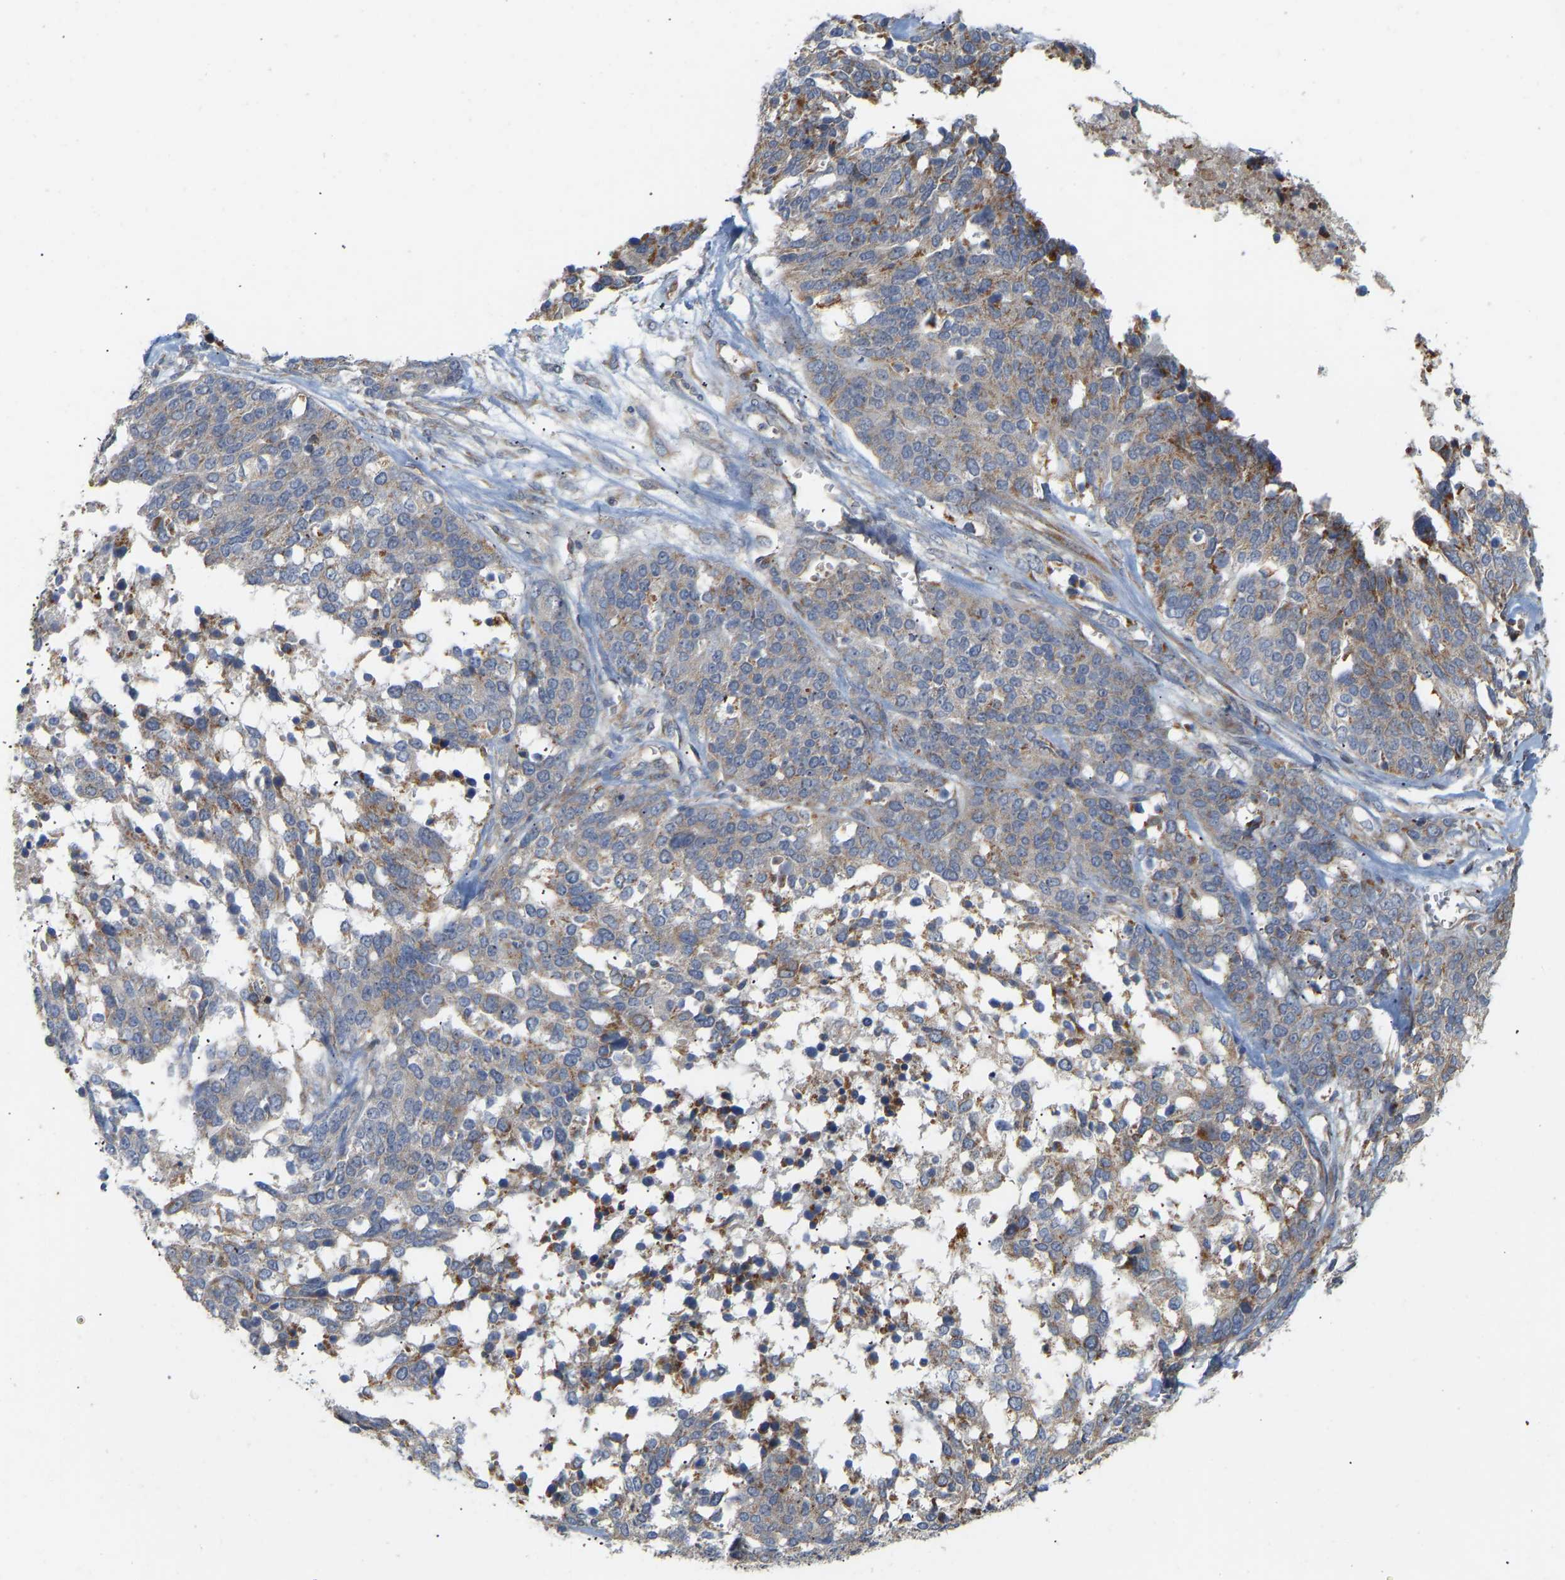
{"staining": {"intensity": "moderate", "quantity": "<25%", "location": "cytoplasmic/membranous"}, "tissue": "ovarian cancer", "cell_type": "Tumor cells", "image_type": "cancer", "snomed": [{"axis": "morphology", "description": "Cystadenocarcinoma, serous, NOS"}, {"axis": "topography", "description": "Ovary"}], "caption": "A high-resolution micrograph shows immunohistochemistry staining of ovarian cancer, which exhibits moderate cytoplasmic/membranous staining in approximately <25% of tumor cells.", "gene": "HACD2", "patient": {"sex": "female", "age": 44}}